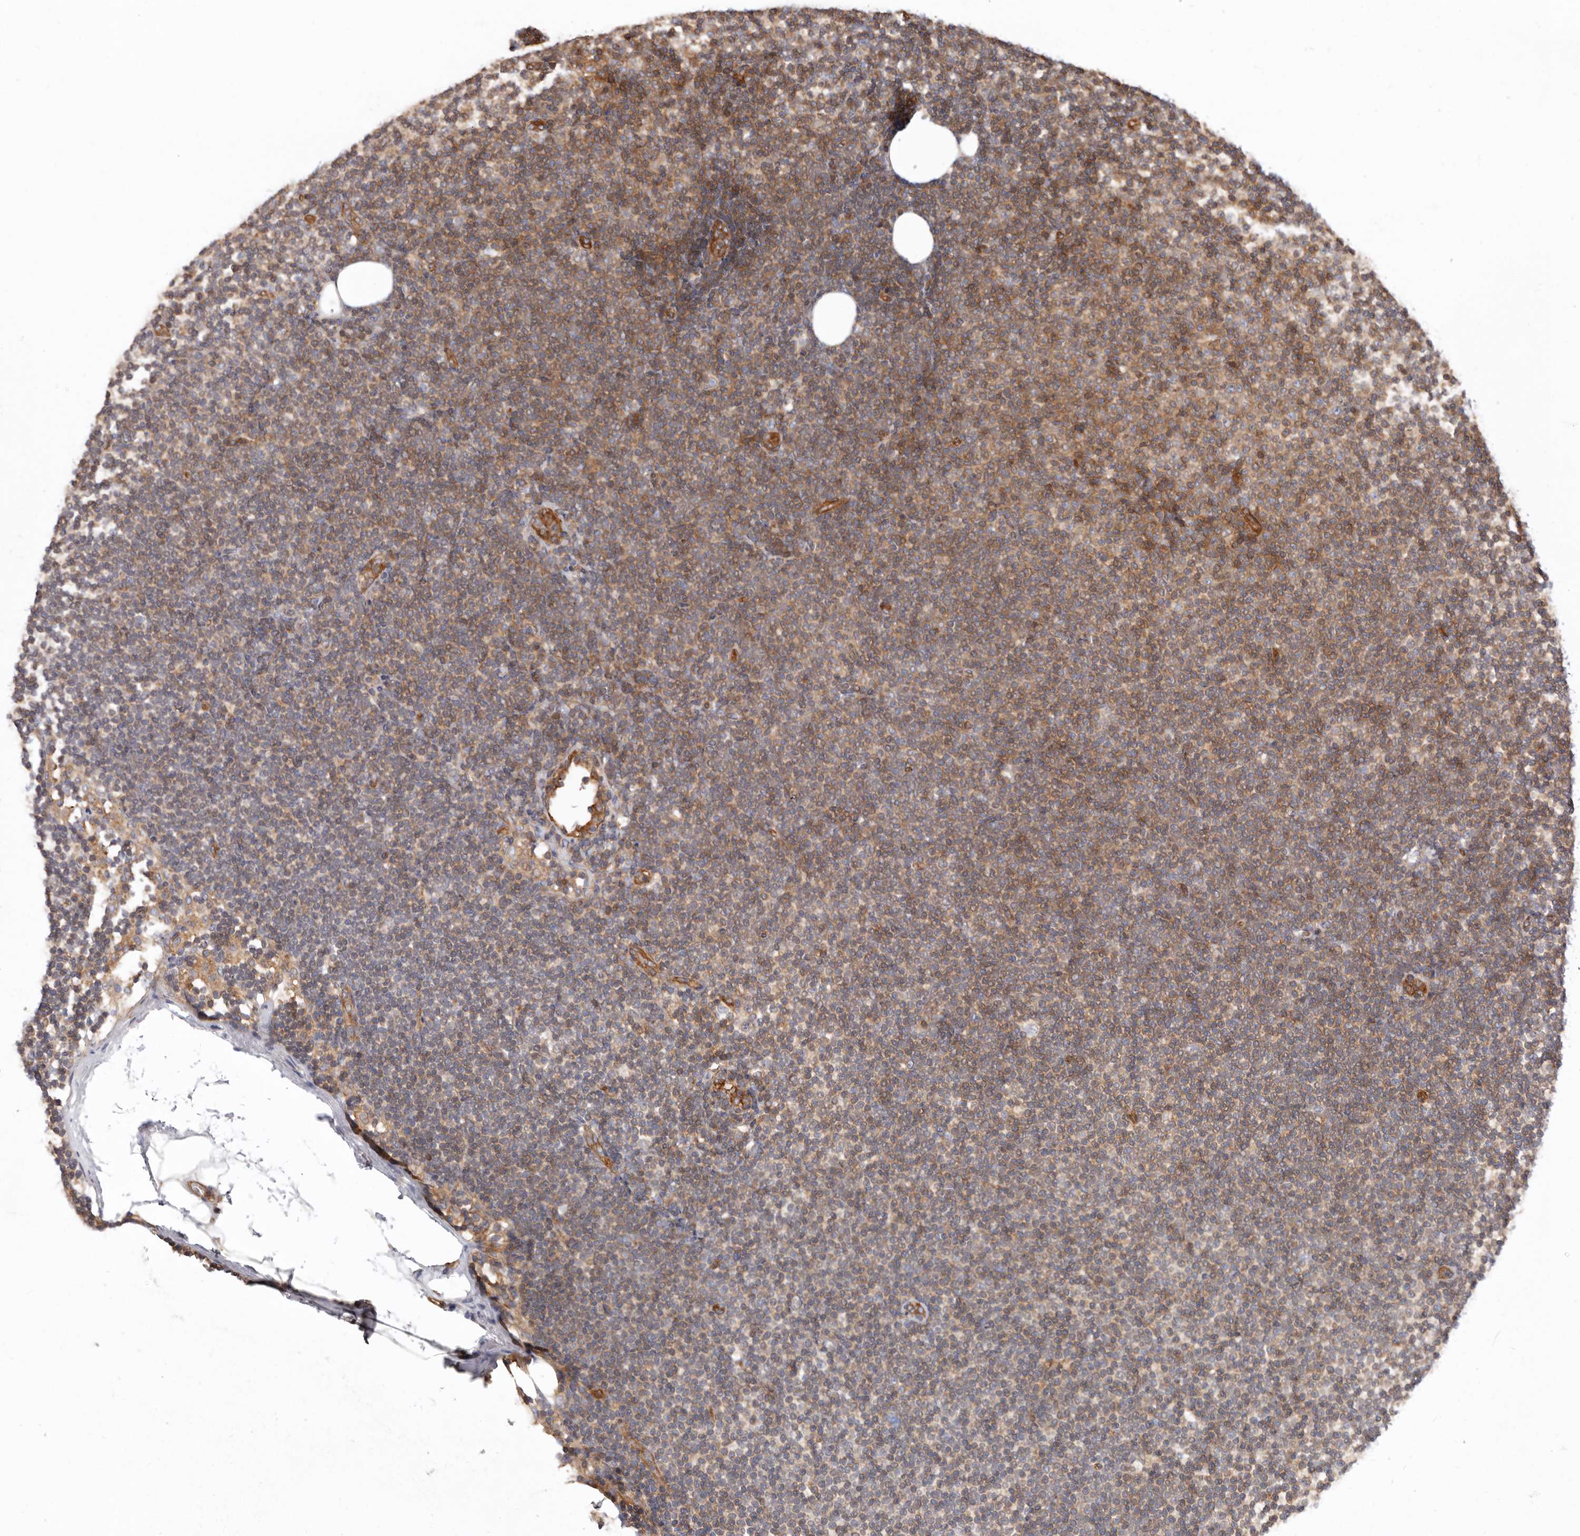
{"staining": {"intensity": "moderate", "quantity": "25%-75%", "location": "cytoplasmic/membranous"}, "tissue": "lymphoma", "cell_type": "Tumor cells", "image_type": "cancer", "snomed": [{"axis": "morphology", "description": "Malignant lymphoma, non-Hodgkin's type, Low grade"}, {"axis": "topography", "description": "Lymph node"}], "caption": "Immunohistochemistry image of neoplastic tissue: human low-grade malignant lymphoma, non-Hodgkin's type stained using immunohistochemistry (IHC) displays medium levels of moderate protein expression localized specifically in the cytoplasmic/membranous of tumor cells, appearing as a cytoplasmic/membranous brown color.", "gene": "TMC7", "patient": {"sex": "female", "age": 53}}